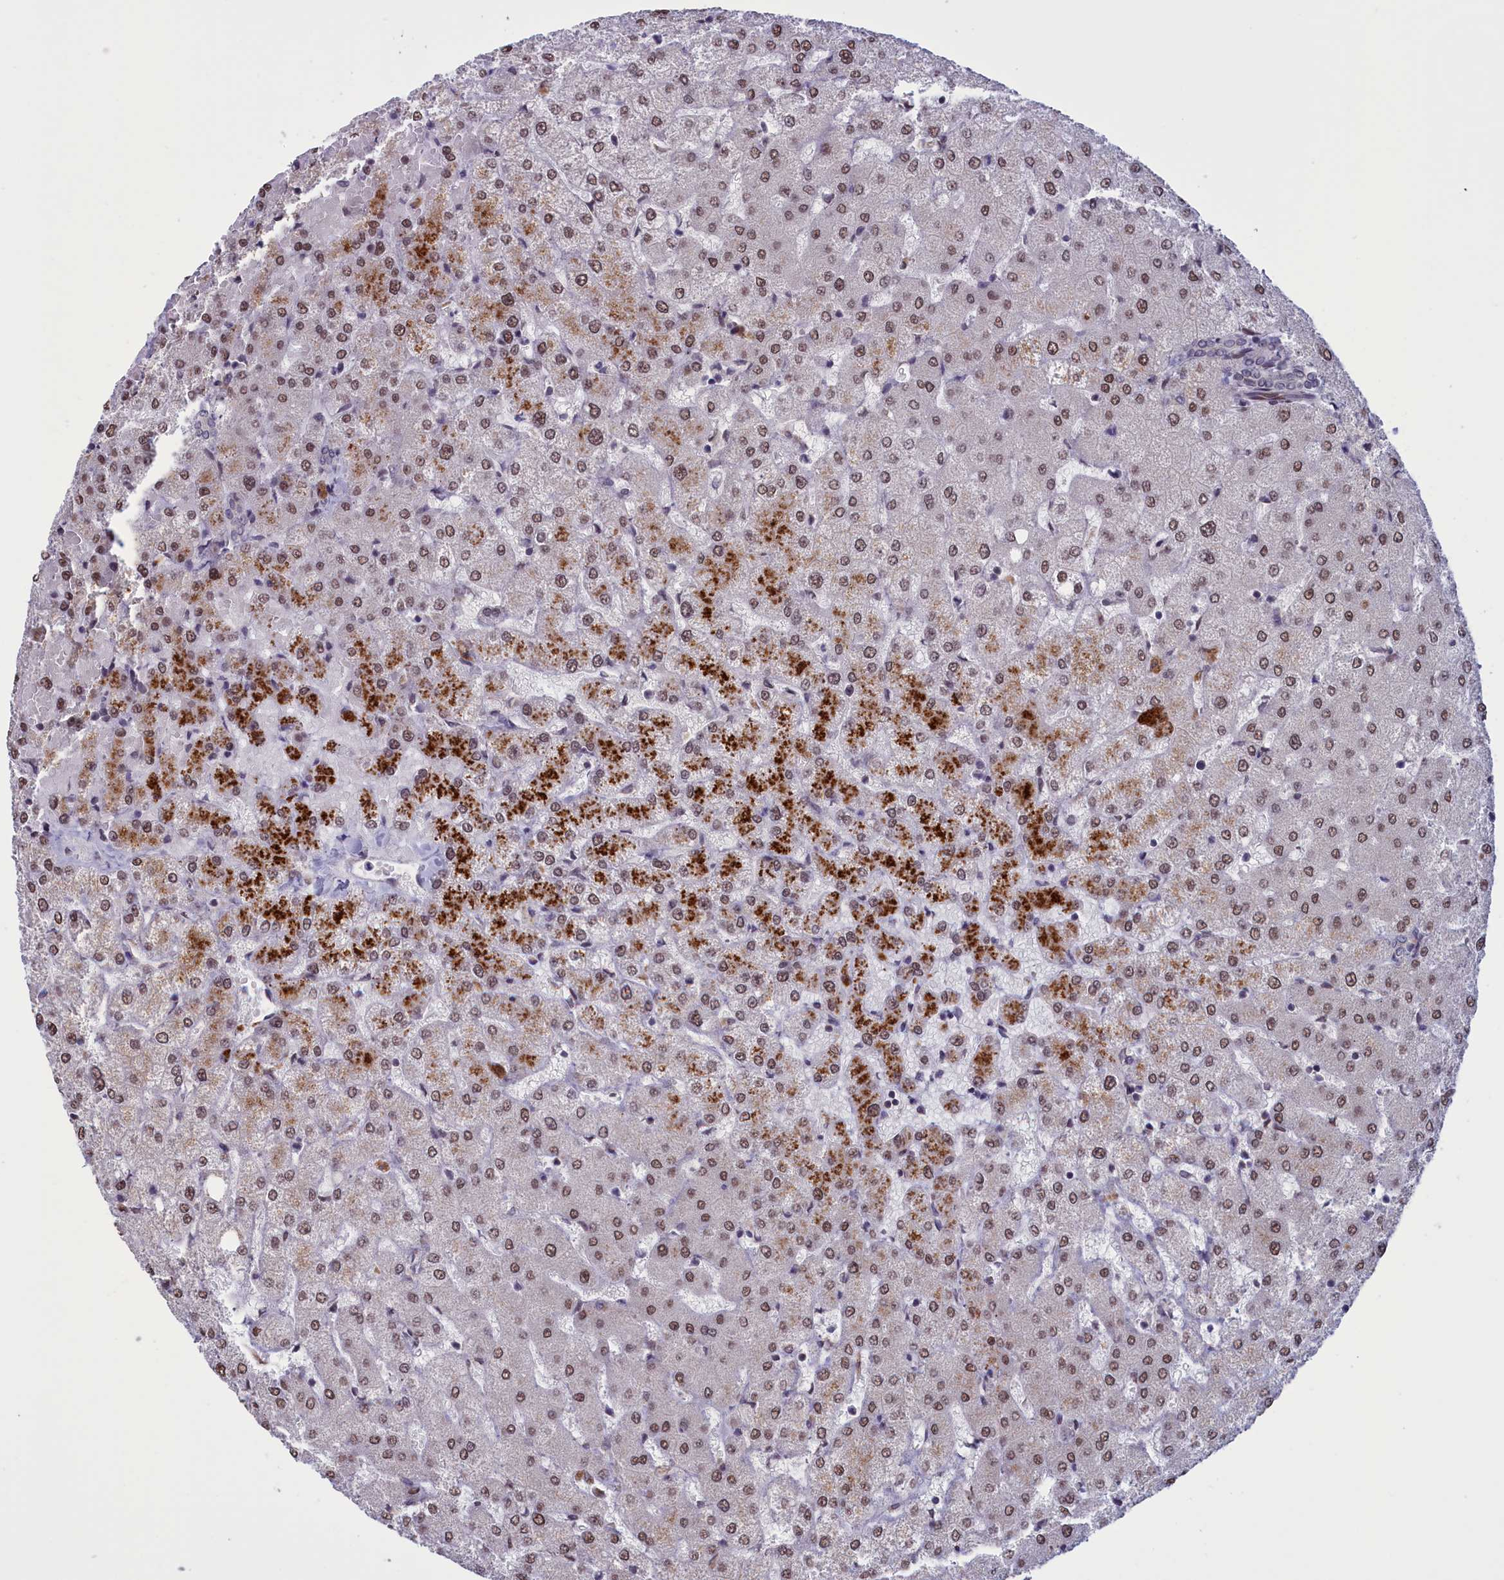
{"staining": {"intensity": "weak", "quantity": "25%-75%", "location": "nuclear"}, "tissue": "liver", "cell_type": "Cholangiocytes", "image_type": "normal", "snomed": [{"axis": "morphology", "description": "Normal tissue, NOS"}, {"axis": "topography", "description": "Liver"}], "caption": "Immunohistochemistry of benign liver demonstrates low levels of weak nuclear staining in approximately 25%-75% of cholangiocytes. (DAB (3,3'-diaminobenzidine) IHC, brown staining for protein, blue staining for nuclei).", "gene": "PARS2", "patient": {"sex": "female", "age": 54}}